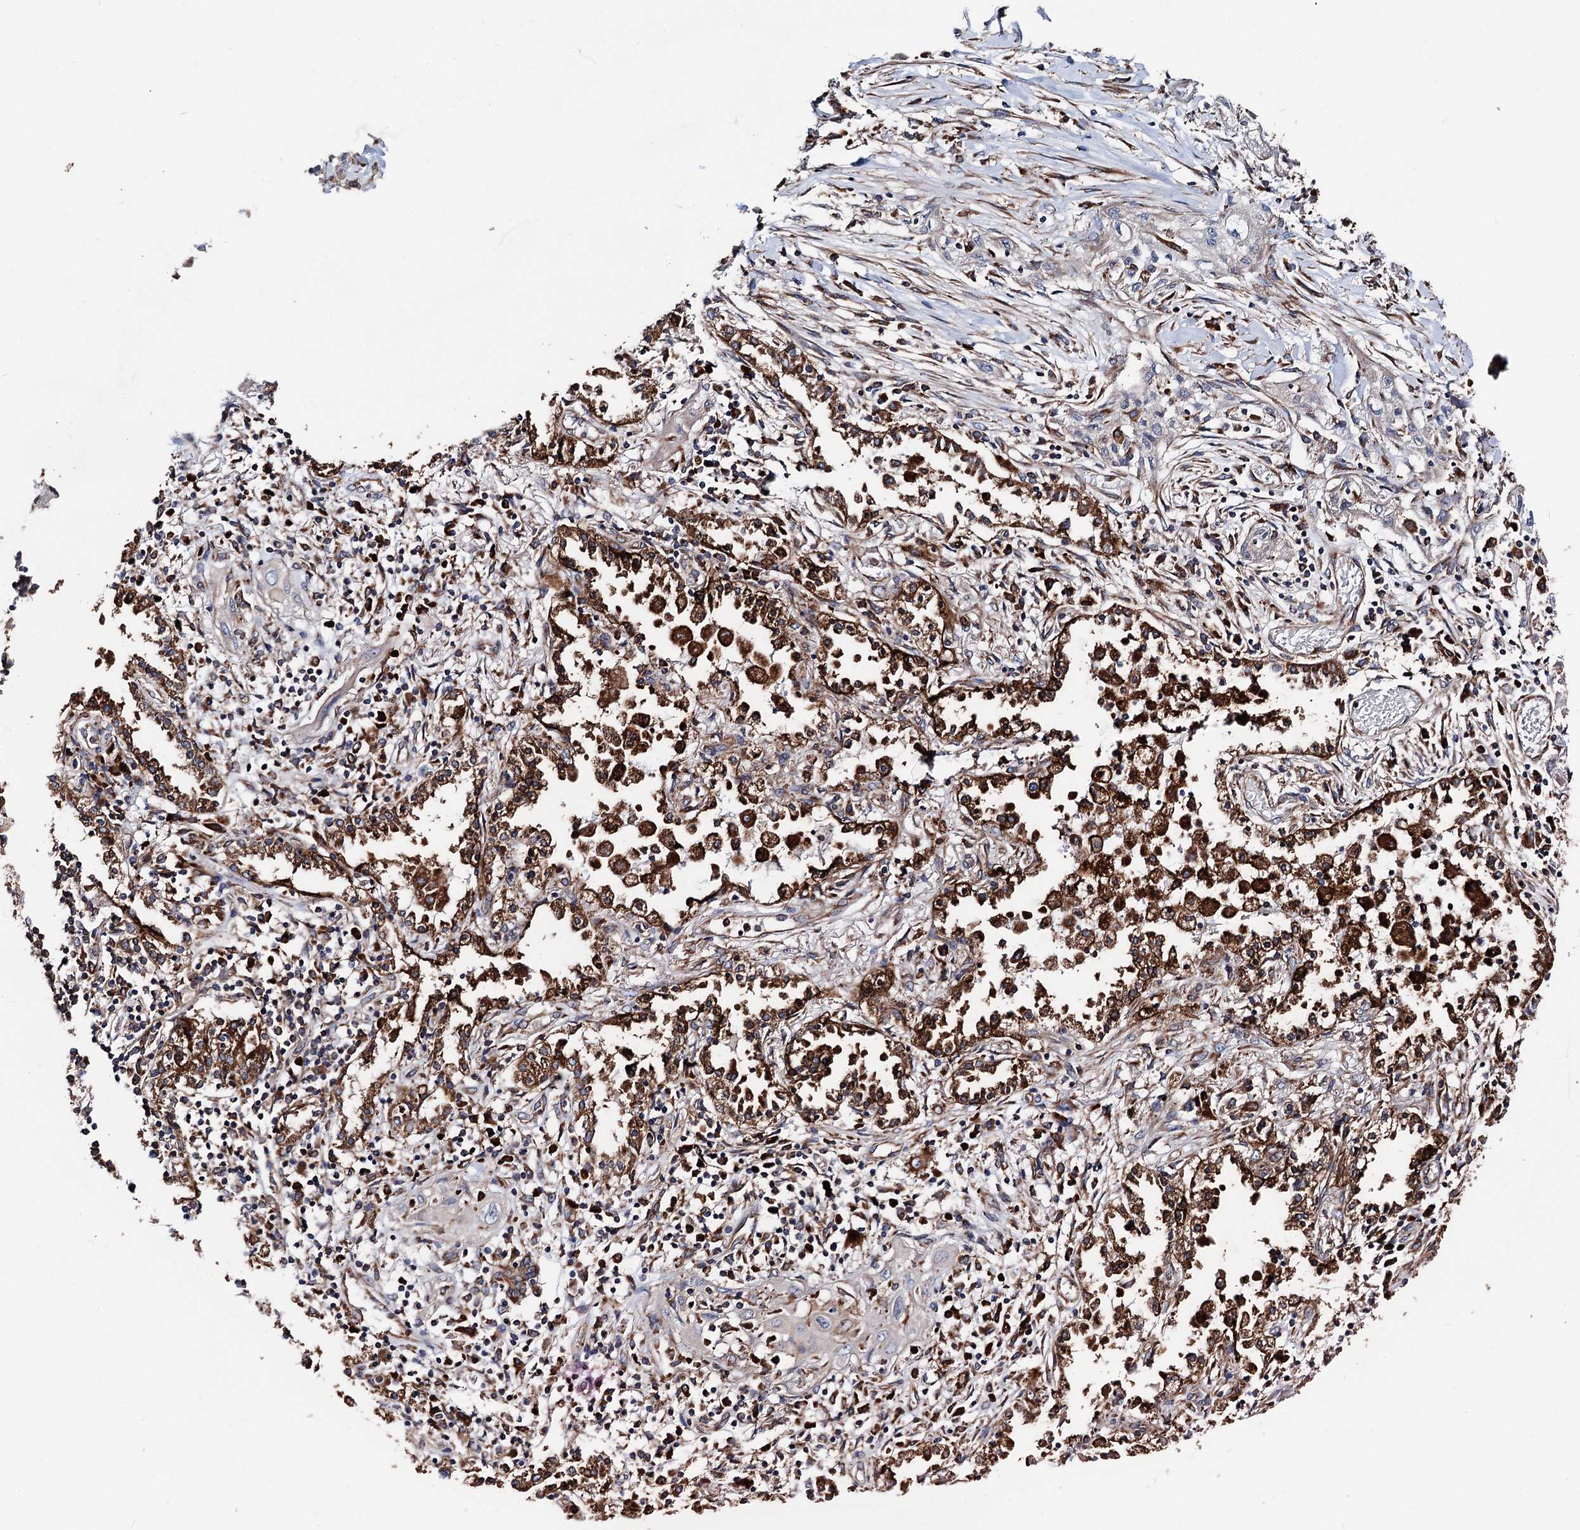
{"staining": {"intensity": "negative", "quantity": "none", "location": "none"}, "tissue": "lung cancer", "cell_type": "Tumor cells", "image_type": "cancer", "snomed": [{"axis": "morphology", "description": "Squamous cell carcinoma, NOS"}, {"axis": "topography", "description": "Lung"}], "caption": "The micrograph exhibits no significant staining in tumor cells of lung cancer (squamous cell carcinoma). (DAB immunohistochemistry visualized using brightfield microscopy, high magnification).", "gene": "ERP29", "patient": {"sex": "female", "age": 47}}